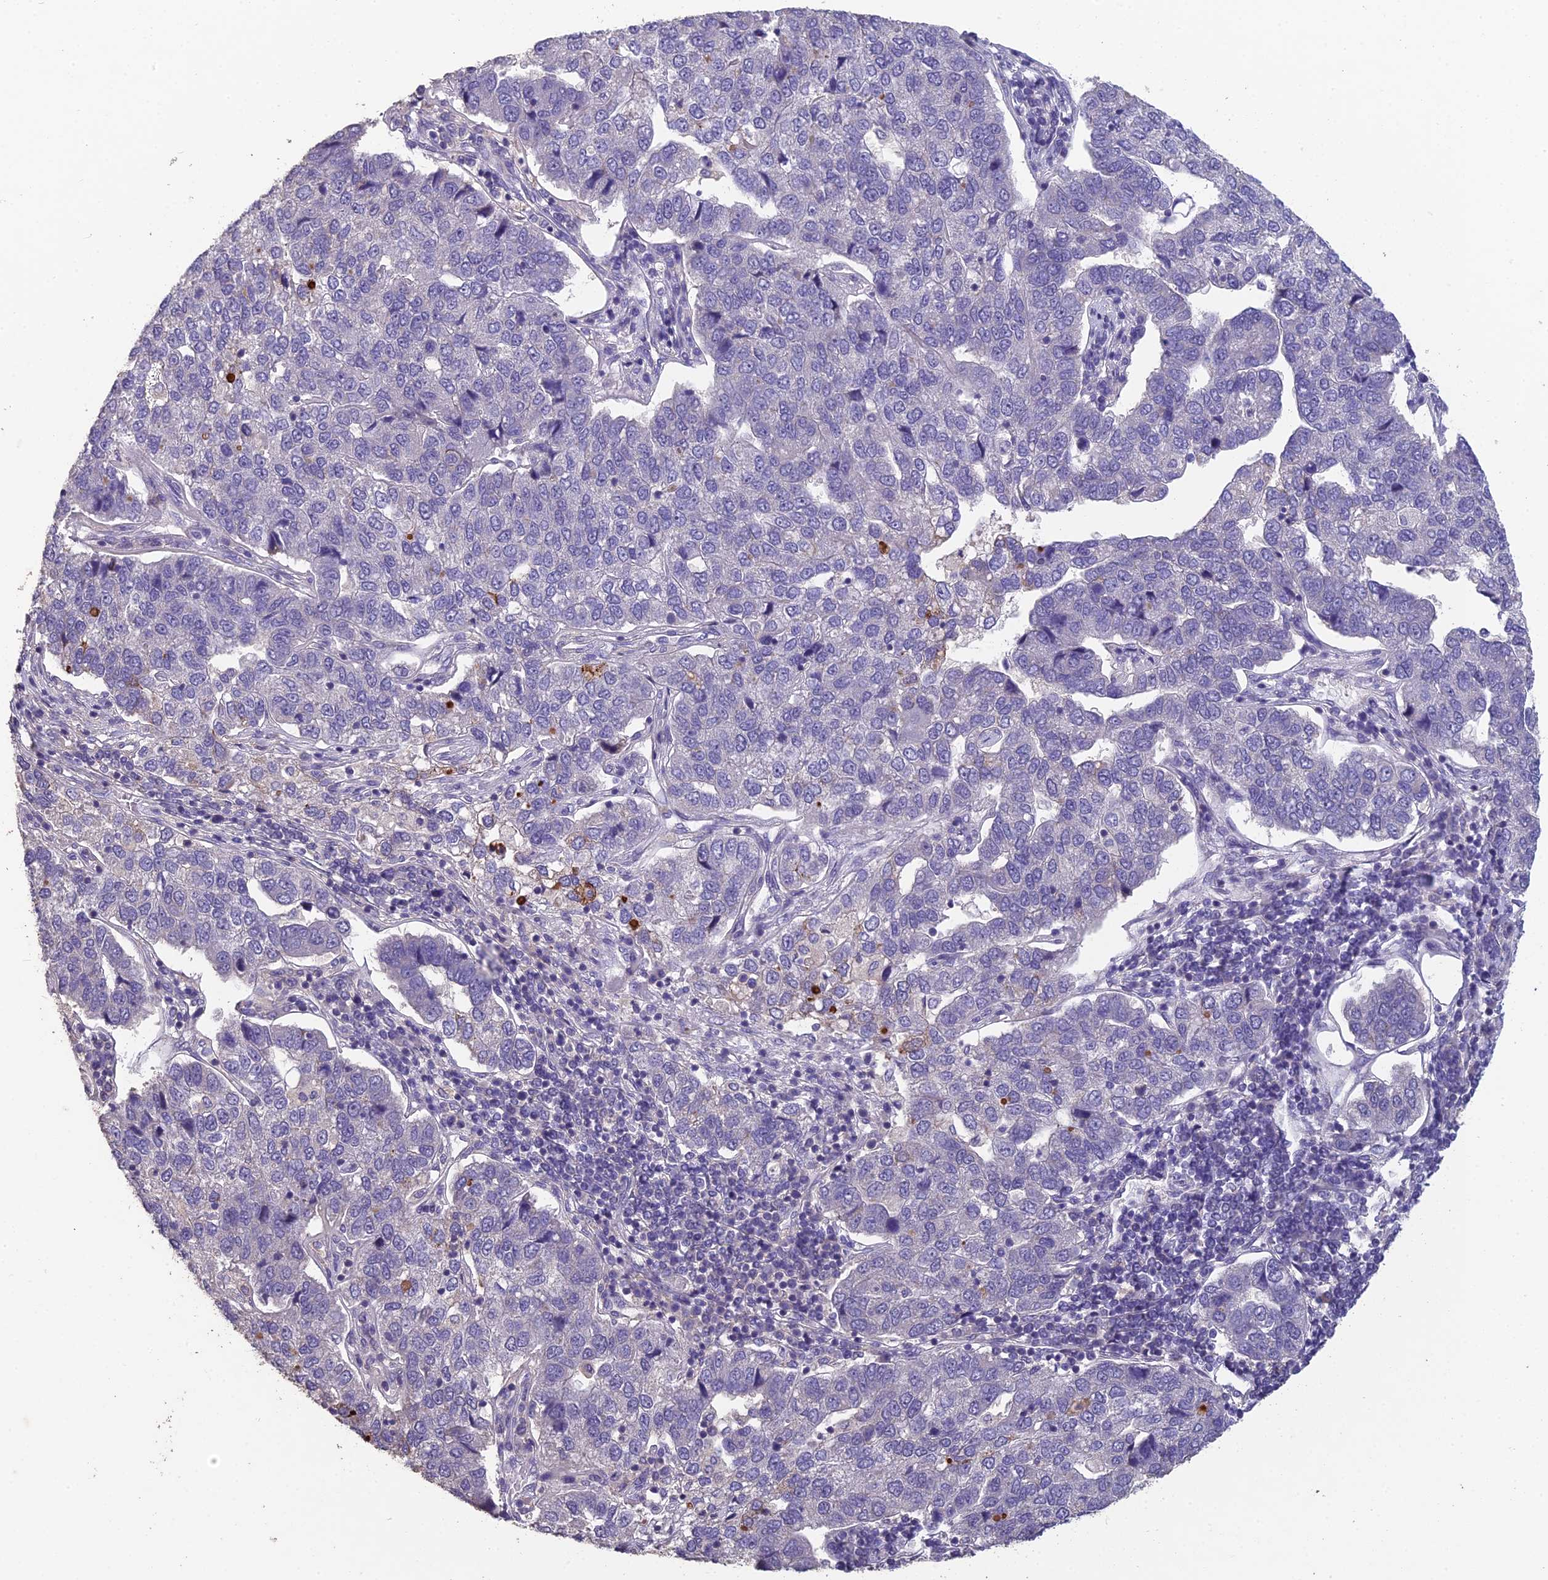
{"staining": {"intensity": "negative", "quantity": "none", "location": "none"}, "tissue": "pancreatic cancer", "cell_type": "Tumor cells", "image_type": "cancer", "snomed": [{"axis": "morphology", "description": "Adenocarcinoma, NOS"}, {"axis": "topography", "description": "Pancreas"}], "caption": "Immunohistochemistry image of neoplastic tissue: pancreatic cancer (adenocarcinoma) stained with DAB (3,3'-diaminobenzidine) shows no significant protein staining in tumor cells. The staining was performed using DAB (3,3'-diaminobenzidine) to visualize the protein expression in brown, while the nuclei were stained in blue with hematoxylin (Magnification: 20x).", "gene": "CEACAM16", "patient": {"sex": "female", "age": 61}}